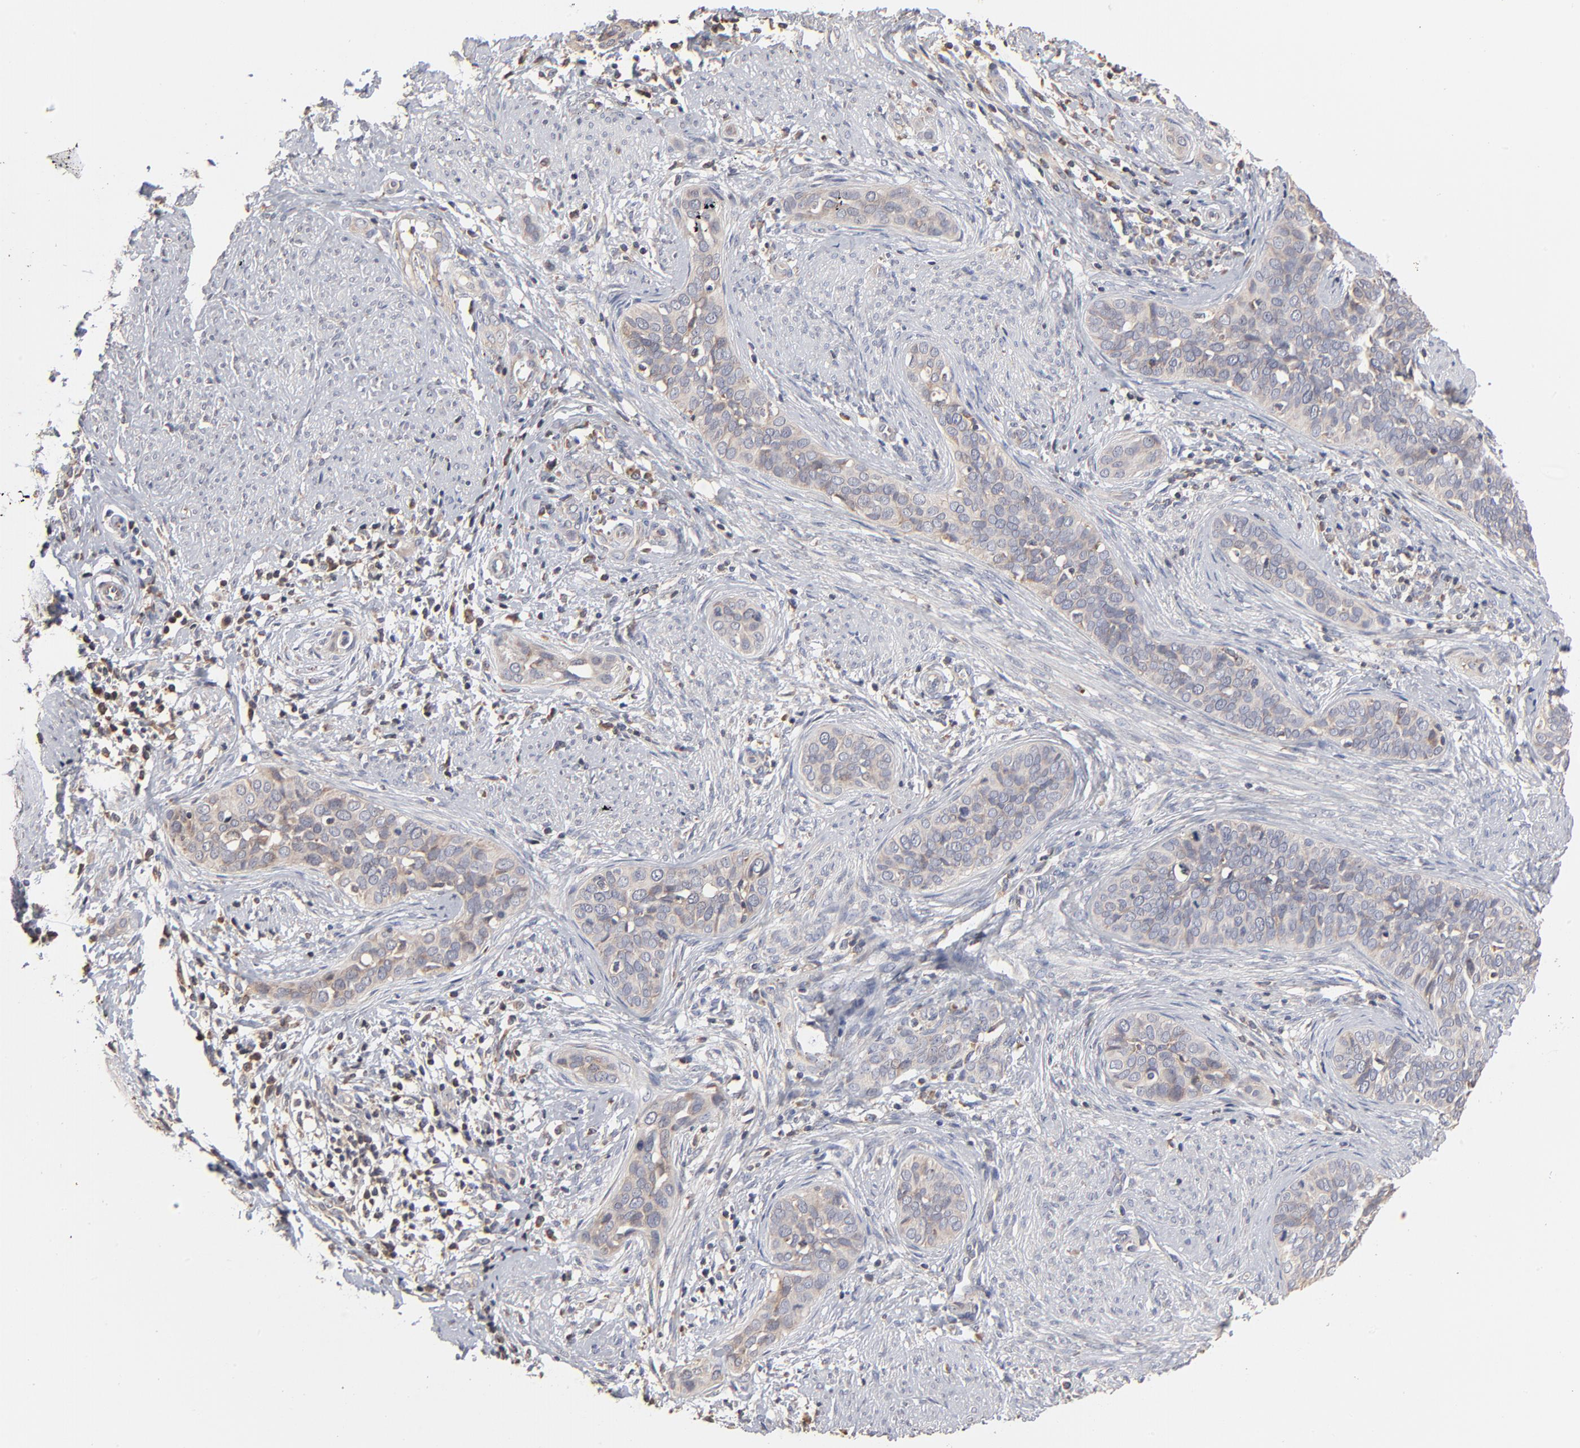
{"staining": {"intensity": "weak", "quantity": "25%-75%", "location": "cytoplasmic/membranous"}, "tissue": "cervical cancer", "cell_type": "Tumor cells", "image_type": "cancer", "snomed": [{"axis": "morphology", "description": "Squamous cell carcinoma, NOS"}, {"axis": "topography", "description": "Cervix"}], "caption": "Squamous cell carcinoma (cervical) stained with DAB immunohistochemistry (IHC) reveals low levels of weak cytoplasmic/membranous staining in approximately 25%-75% of tumor cells. The protein is stained brown, and the nuclei are stained in blue (DAB IHC with brightfield microscopy, high magnification).", "gene": "RNF213", "patient": {"sex": "female", "age": 31}}